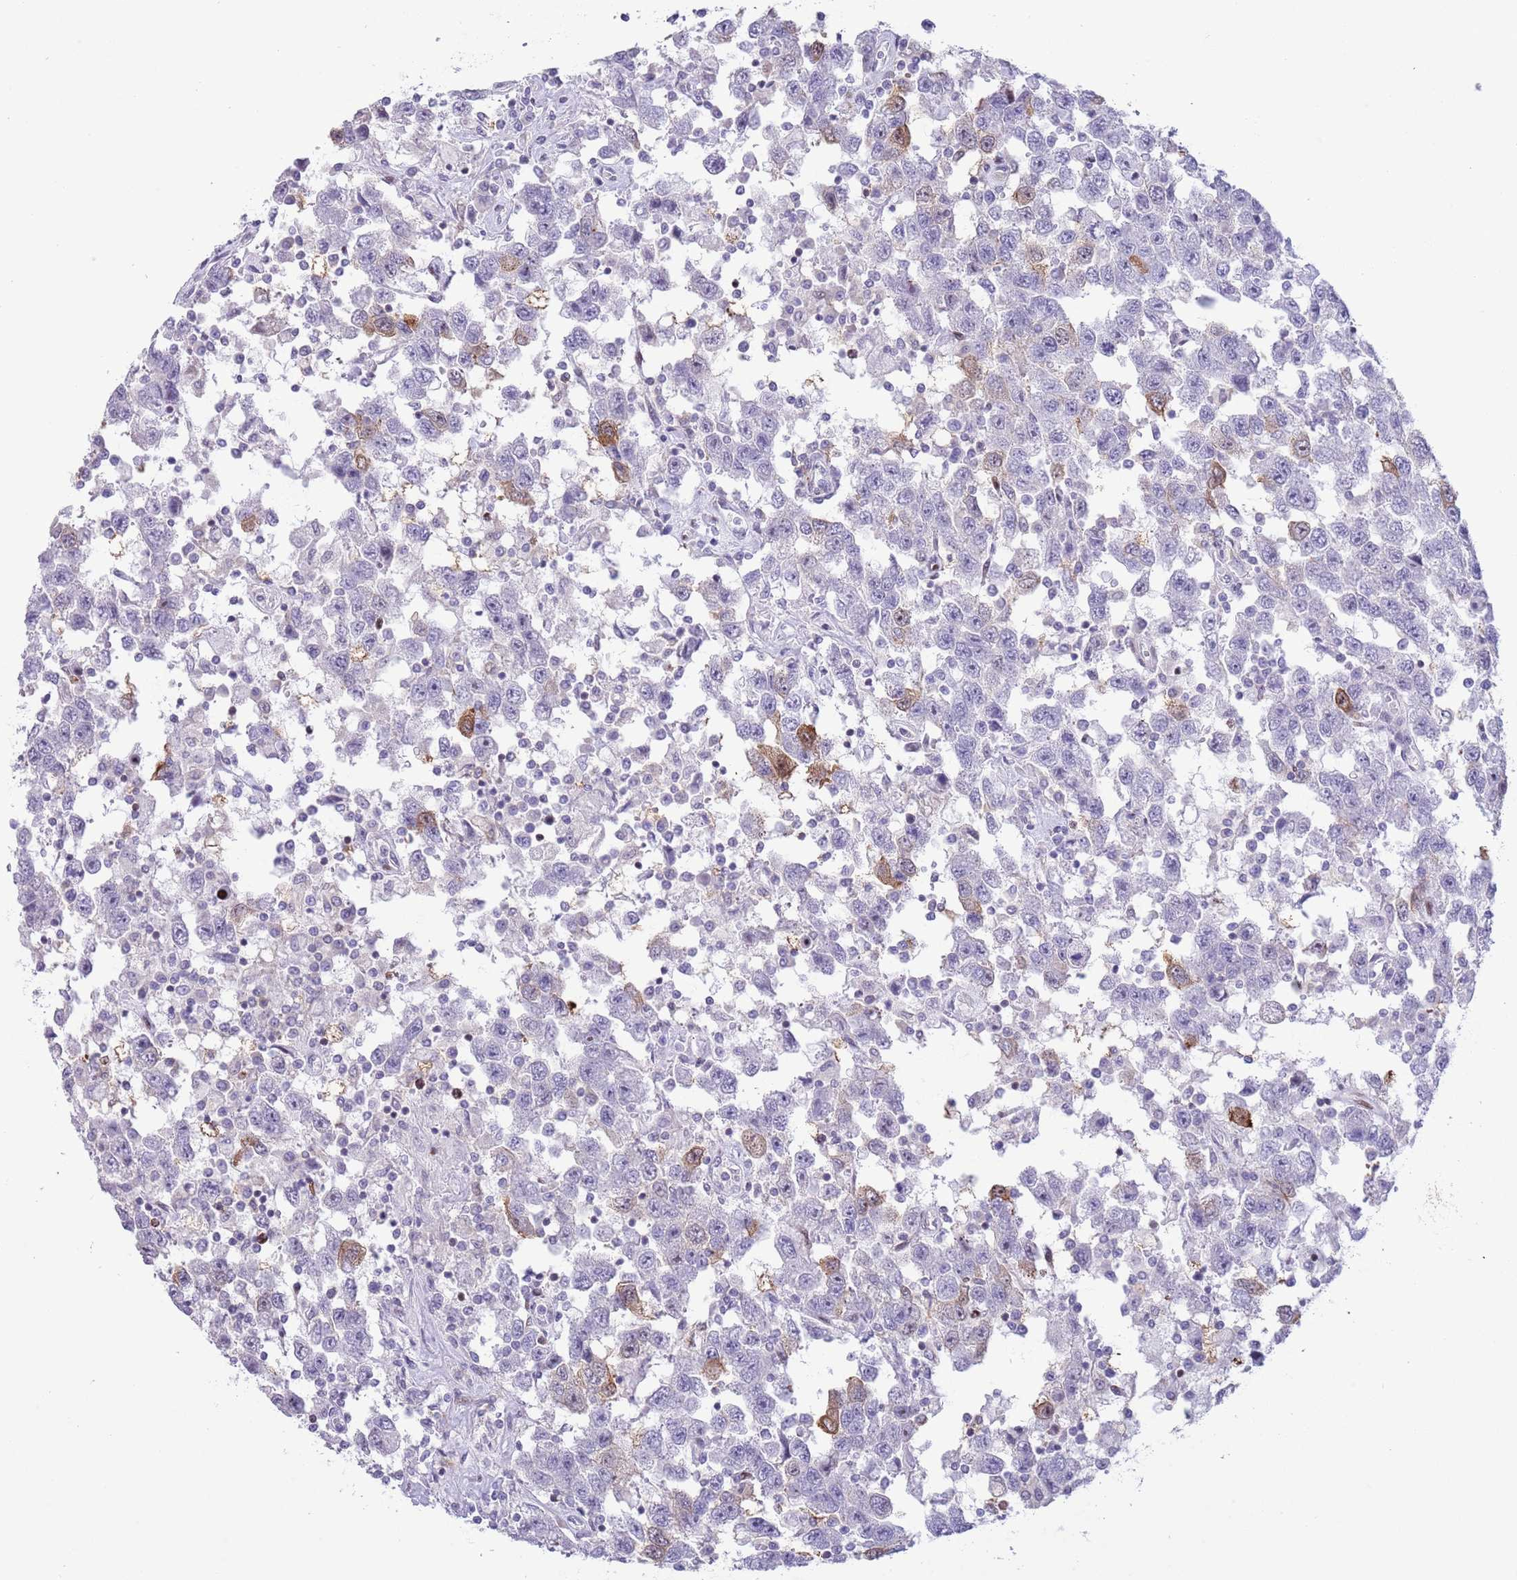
{"staining": {"intensity": "moderate", "quantity": "<25%", "location": "cytoplasmic/membranous,nuclear"}, "tissue": "testis cancer", "cell_type": "Tumor cells", "image_type": "cancer", "snomed": [{"axis": "morphology", "description": "Seminoma, NOS"}, {"axis": "topography", "description": "Testis"}], "caption": "The immunohistochemical stain highlights moderate cytoplasmic/membranous and nuclear positivity in tumor cells of testis cancer (seminoma) tissue. The staining is performed using DAB (3,3'-diaminobenzidine) brown chromogen to label protein expression. The nuclei are counter-stained blue using hematoxylin.", "gene": "ANO8", "patient": {"sex": "male", "age": 41}}